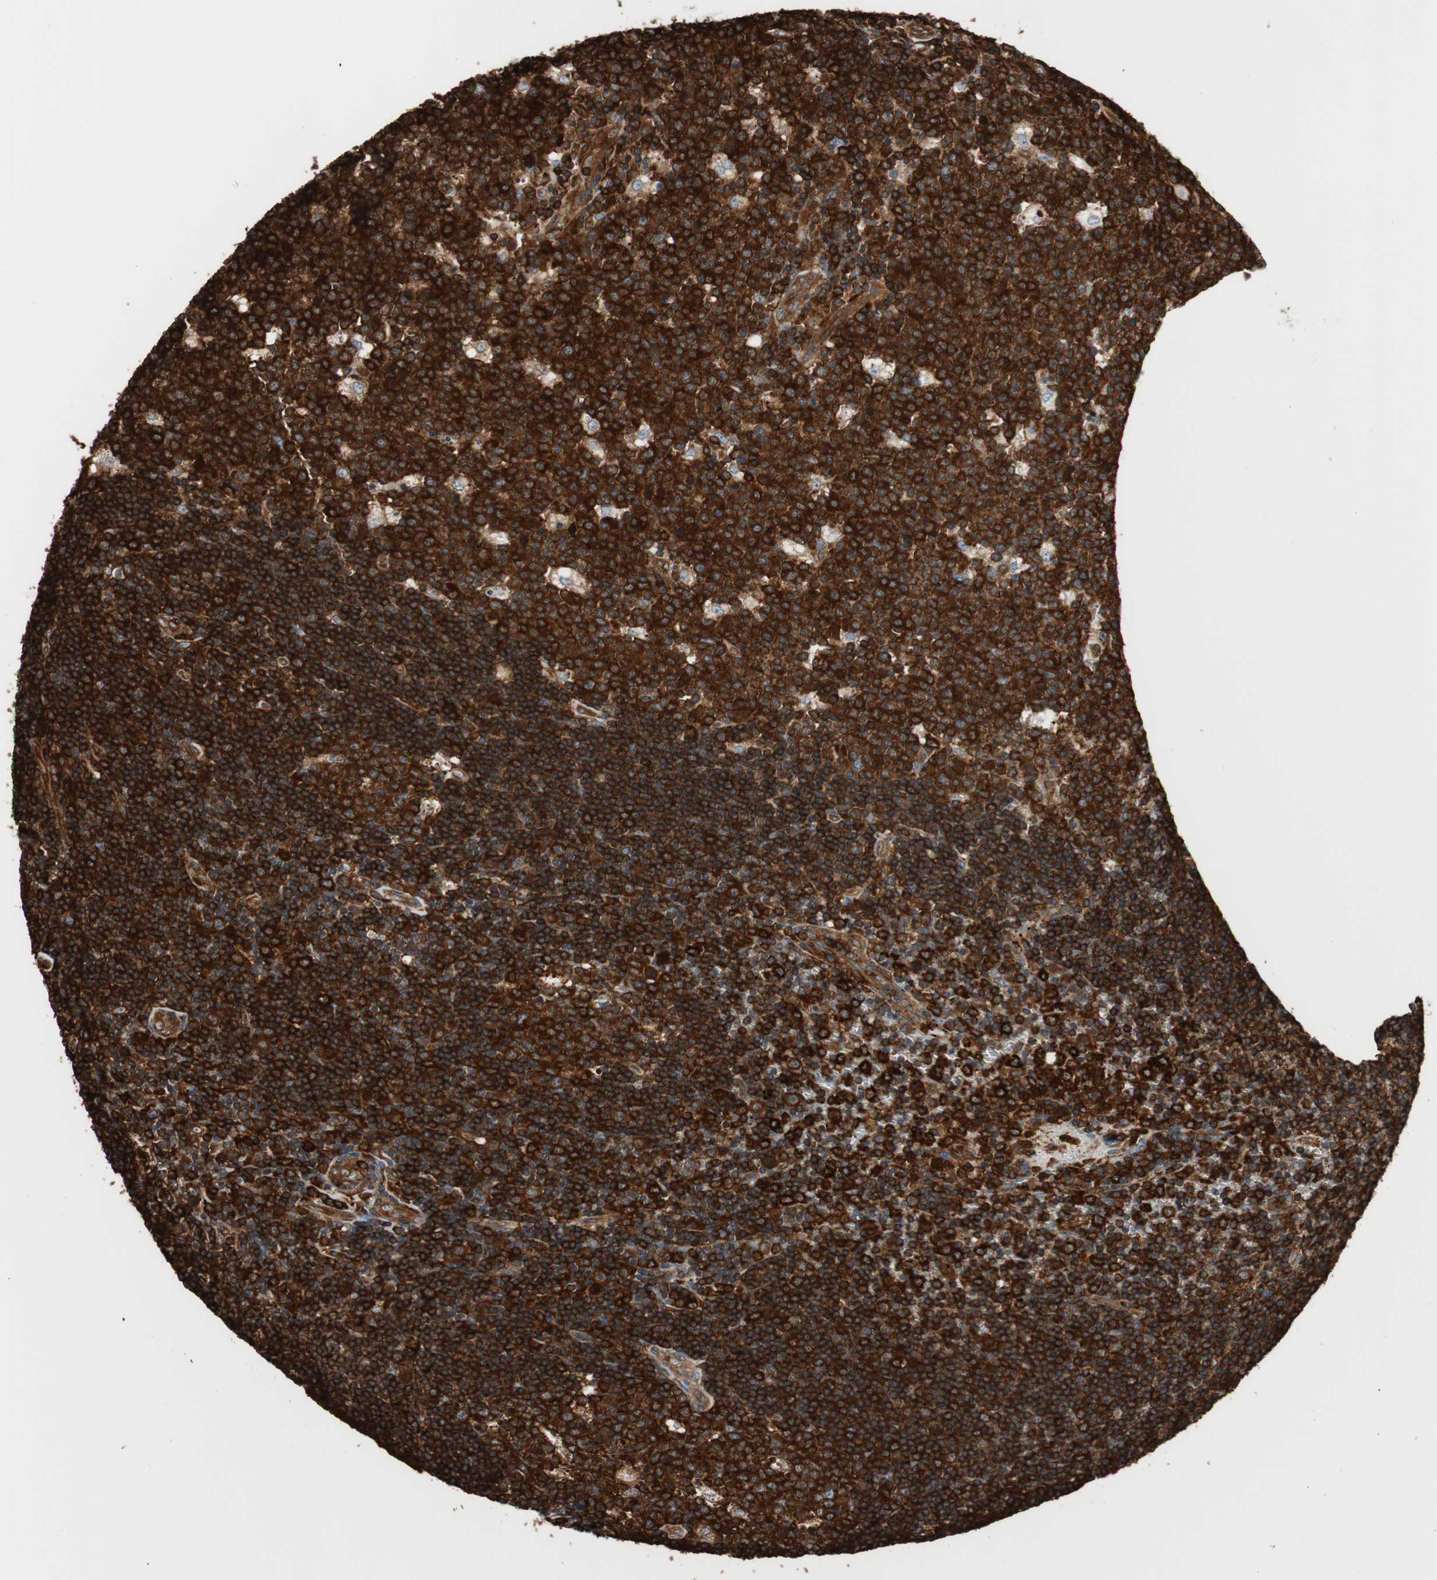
{"staining": {"intensity": "strong", "quantity": ">75%", "location": "cytoplasmic/membranous"}, "tissue": "lymph node", "cell_type": "Germinal center cells", "image_type": "normal", "snomed": [{"axis": "morphology", "description": "Normal tissue, NOS"}, {"axis": "topography", "description": "Lymph node"}, {"axis": "topography", "description": "Salivary gland"}], "caption": "Germinal center cells exhibit strong cytoplasmic/membranous expression in about >75% of cells in normal lymph node. (brown staining indicates protein expression, while blue staining denotes nuclei).", "gene": "VASP", "patient": {"sex": "male", "age": 8}}